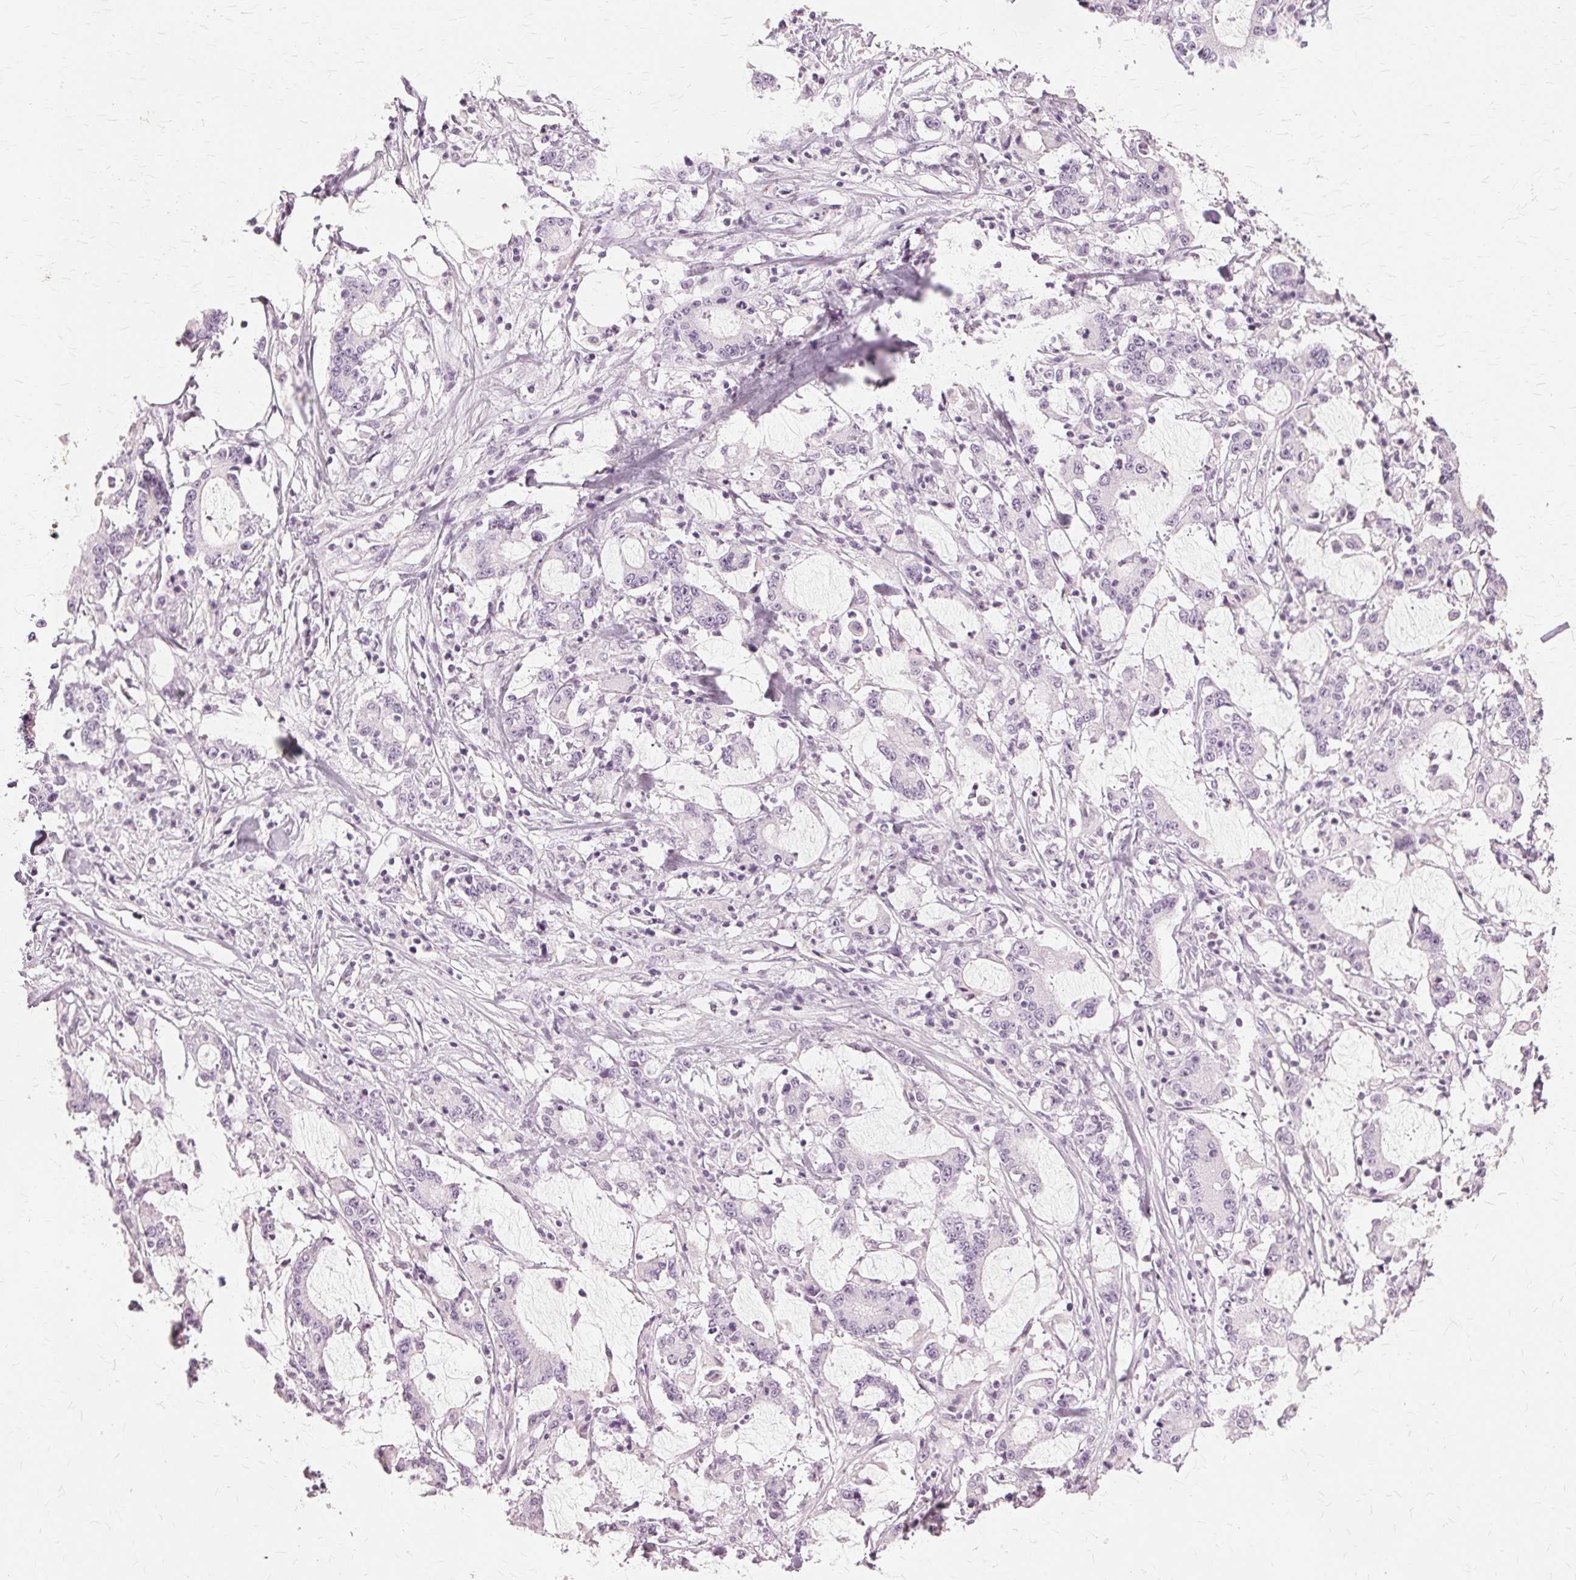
{"staining": {"intensity": "negative", "quantity": "none", "location": "none"}, "tissue": "stomach cancer", "cell_type": "Tumor cells", "image_type": "cancer", "snomed": [{"axis": "morphology", "description": "Adenocarcinoma, NOS"}, {"axis": "topography", "description": "Stomach, upper"}], "caption": "IHC photomicrograph of stomach cancer (adenocarcinoma) stained for a protein (brown), which displays no staining in tumor cells.", "gene": "SLC45A3", "patient": {"sex": "male", "age": 68}}